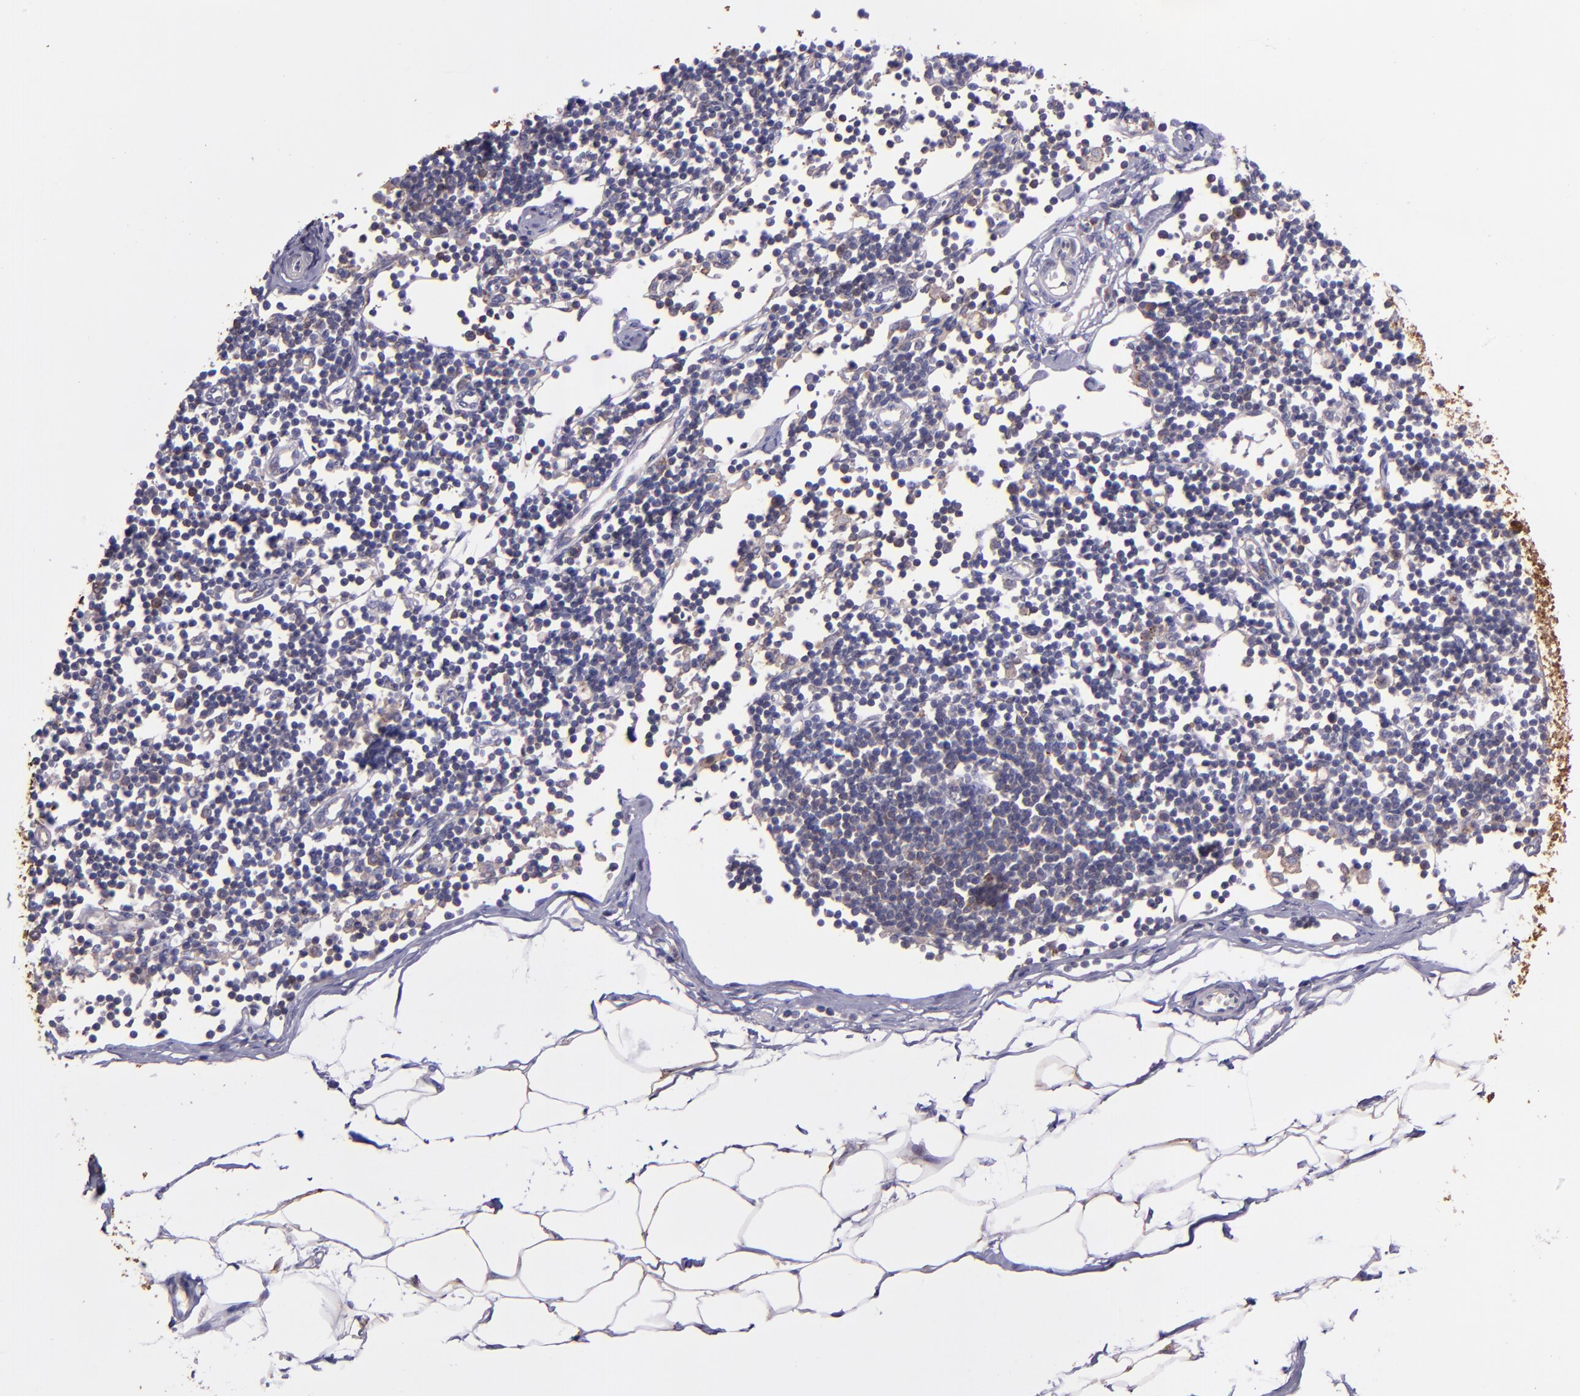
{"staining": {"intensity": "weak", "quantity": ">75%", "location": "cytoplasmic/membranous"}, "tissue": "adipose tissue", "cell_type": "Adipocytes", "image_type": "normal", "snomed": [{"axis": "morphology", "description": "Normal tissue, NOS"}, {"axis": "morphology", "description": "Adenocarcinoma, NOS"}, {"axis": "topography", "description": "Colon"}, {"axis": "topography", "description": "Peripheral nerve tissue"}], "caption": "Protein expression analysis of unremarkable human adipose tissue reveals weak cytoplasmic/membranous staining in approximately >75% of adipocytes. Immunohistochemistry (ihc) stains the protein in brown and the nuclei are stained blue.", "gene": "WASH6P", "patient": {"sex": "male", "age": 14}}